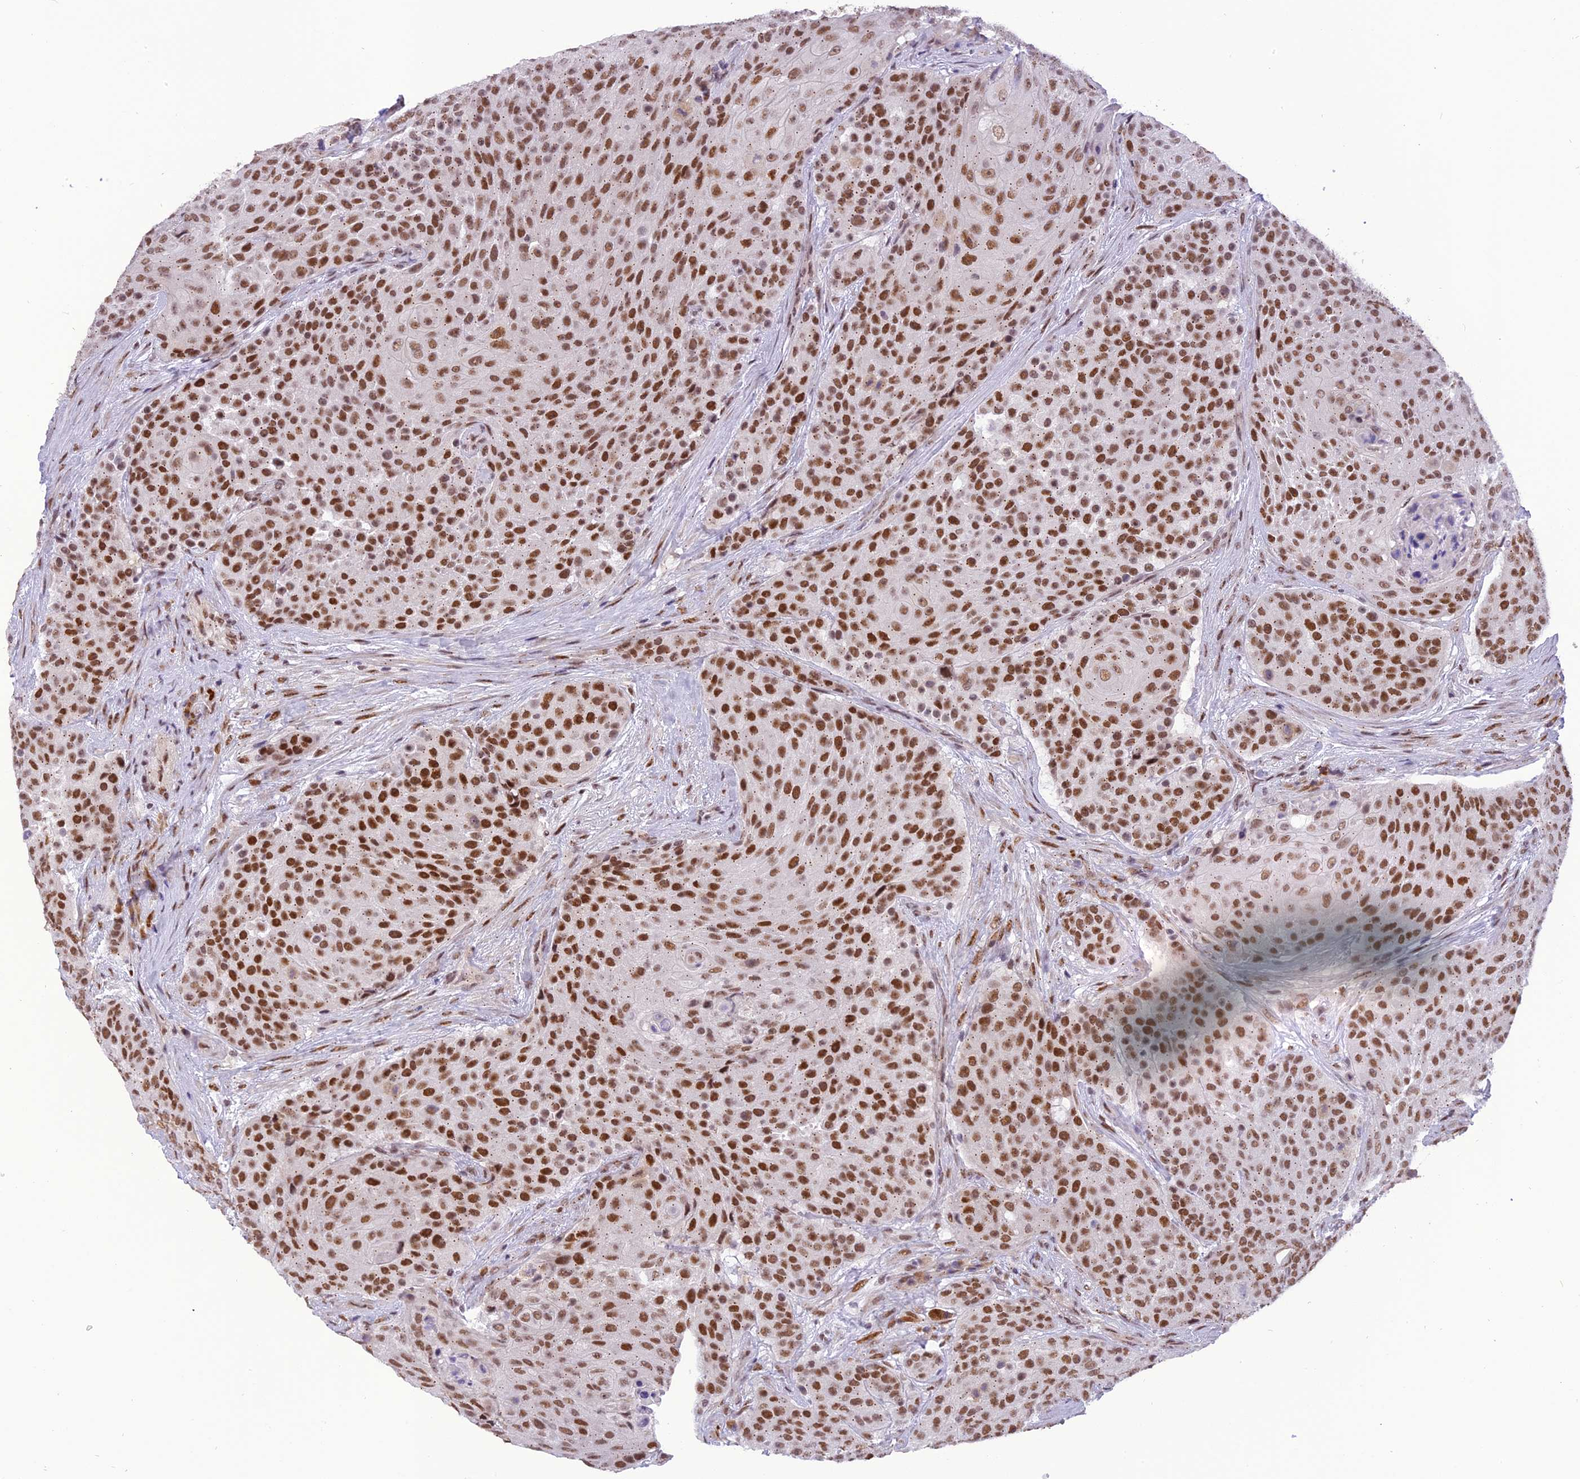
{"staining": {"intensity": "moderate", "quantity": ">75%", "location": "nuclear"}, "tissue": "urothelial cancer", "cell_type": "Tumor cells", "image_type": "cancer", "snomed": [{"axis": "morphology", "description": "Urothelial carcinoma, High grade"}, {"axis": "topography", "description": "Urinary bladder"}], "caption": "Protein expression analysis of urothelial carcinoma (high-grade) exhibits moderate nuclear staining in about >75% of tumor cells.", "gene": "IRF2BP1", "patient": {"sex": "female", "age": 63}}